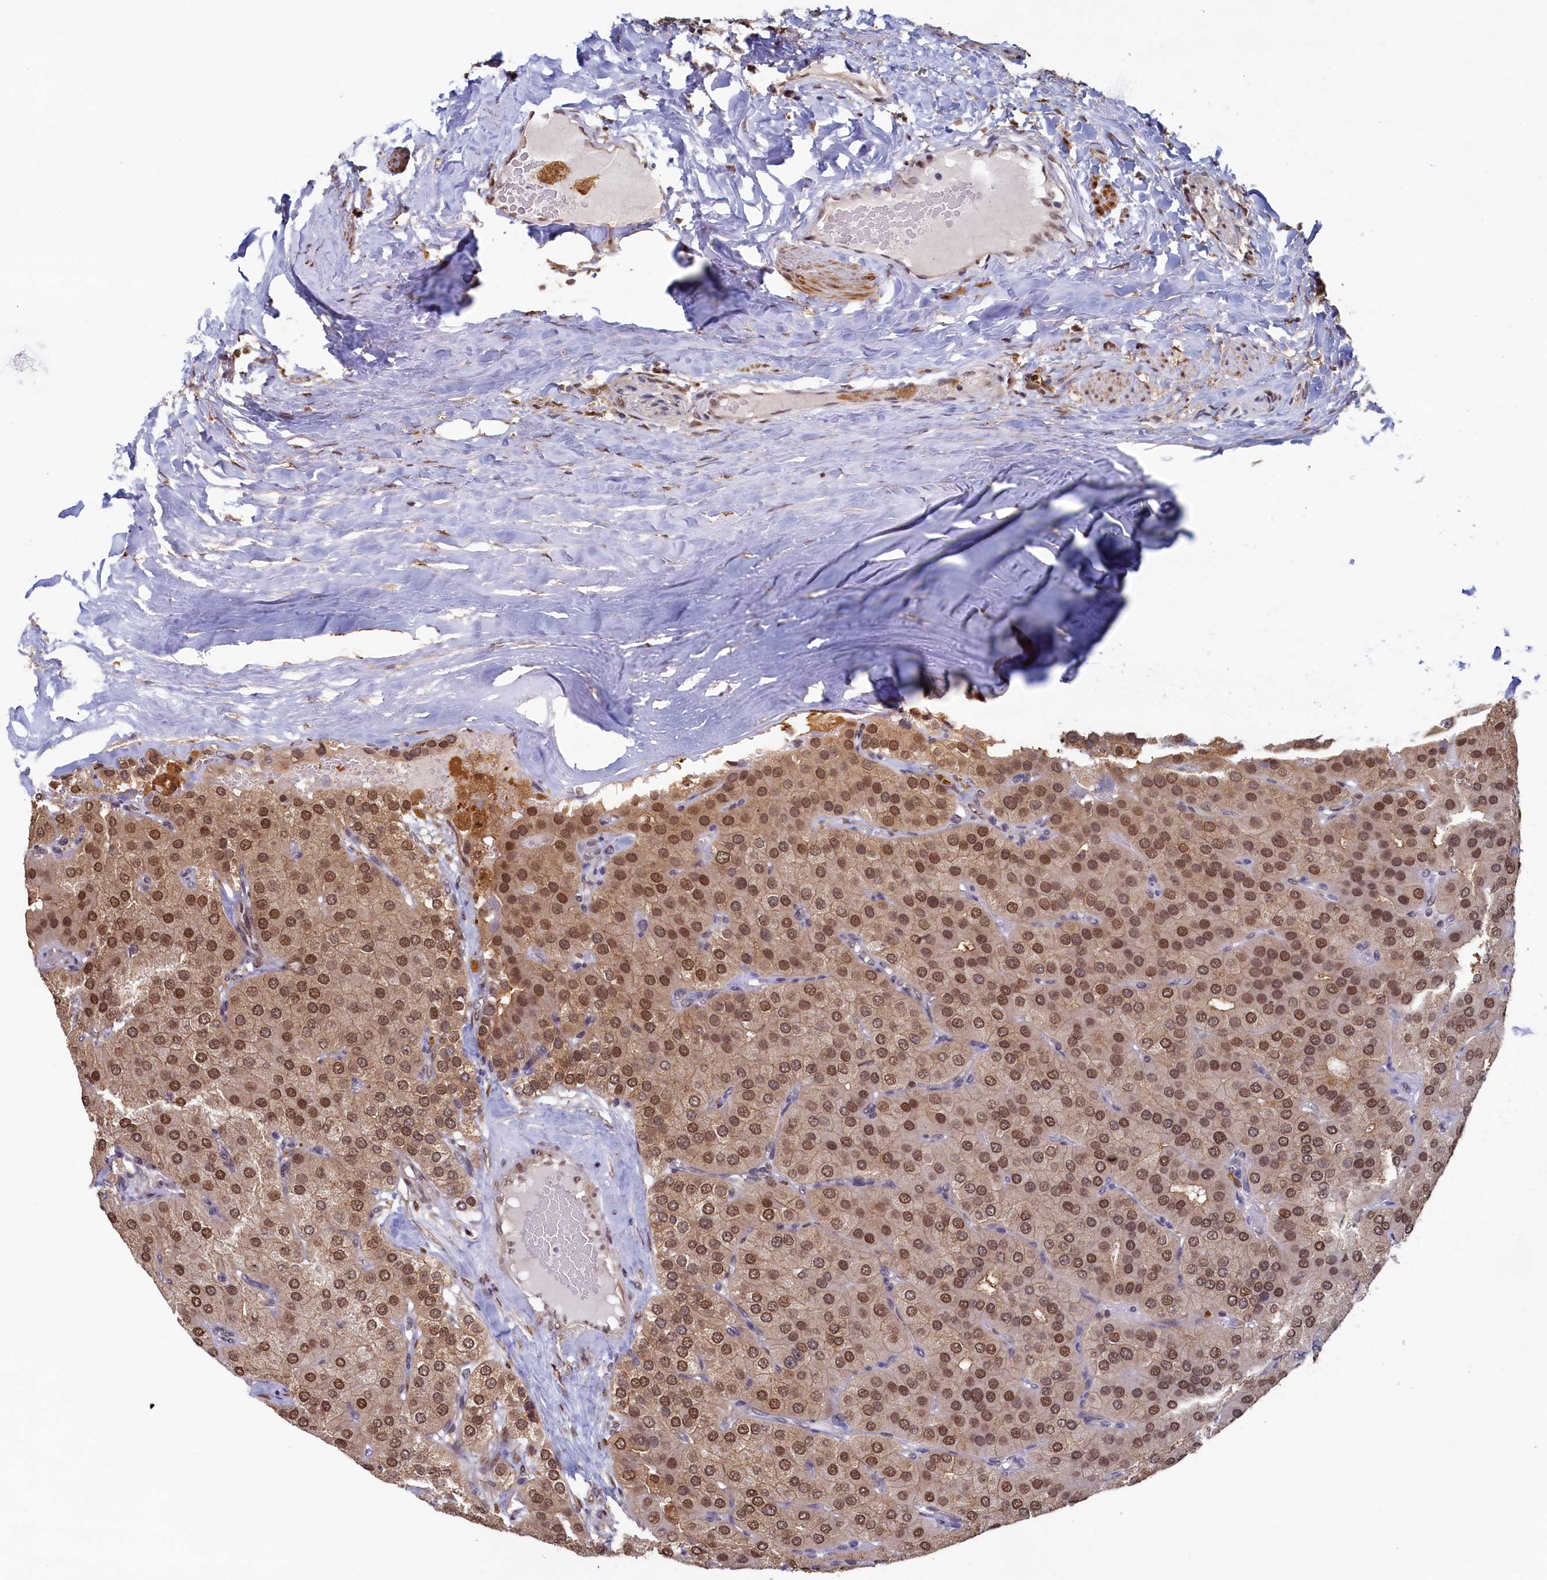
{"staining": {"intensity": "moderate", "quantity": ">75%", "location": "nuclear"}, "tissue": "parathyroid gland", "cell_type": "Glandular cells", "image_type": "normal", "snomed": [{"axis": "morphology", "description": "Normal tissue, NOS"}, {"axis": "morphology", "description": "Adenoma, NOS"}, {"axis": "topography", "description": "Parathyroid gland"}], "caption": "An image showing moderate nuclear staining in approximately >75% of glandular cells in normal parathyroid gland, as visualized by brown immunohistochemical staining.", "gene": "AHCY", "patient": {"sex": "female", "age": 86}}